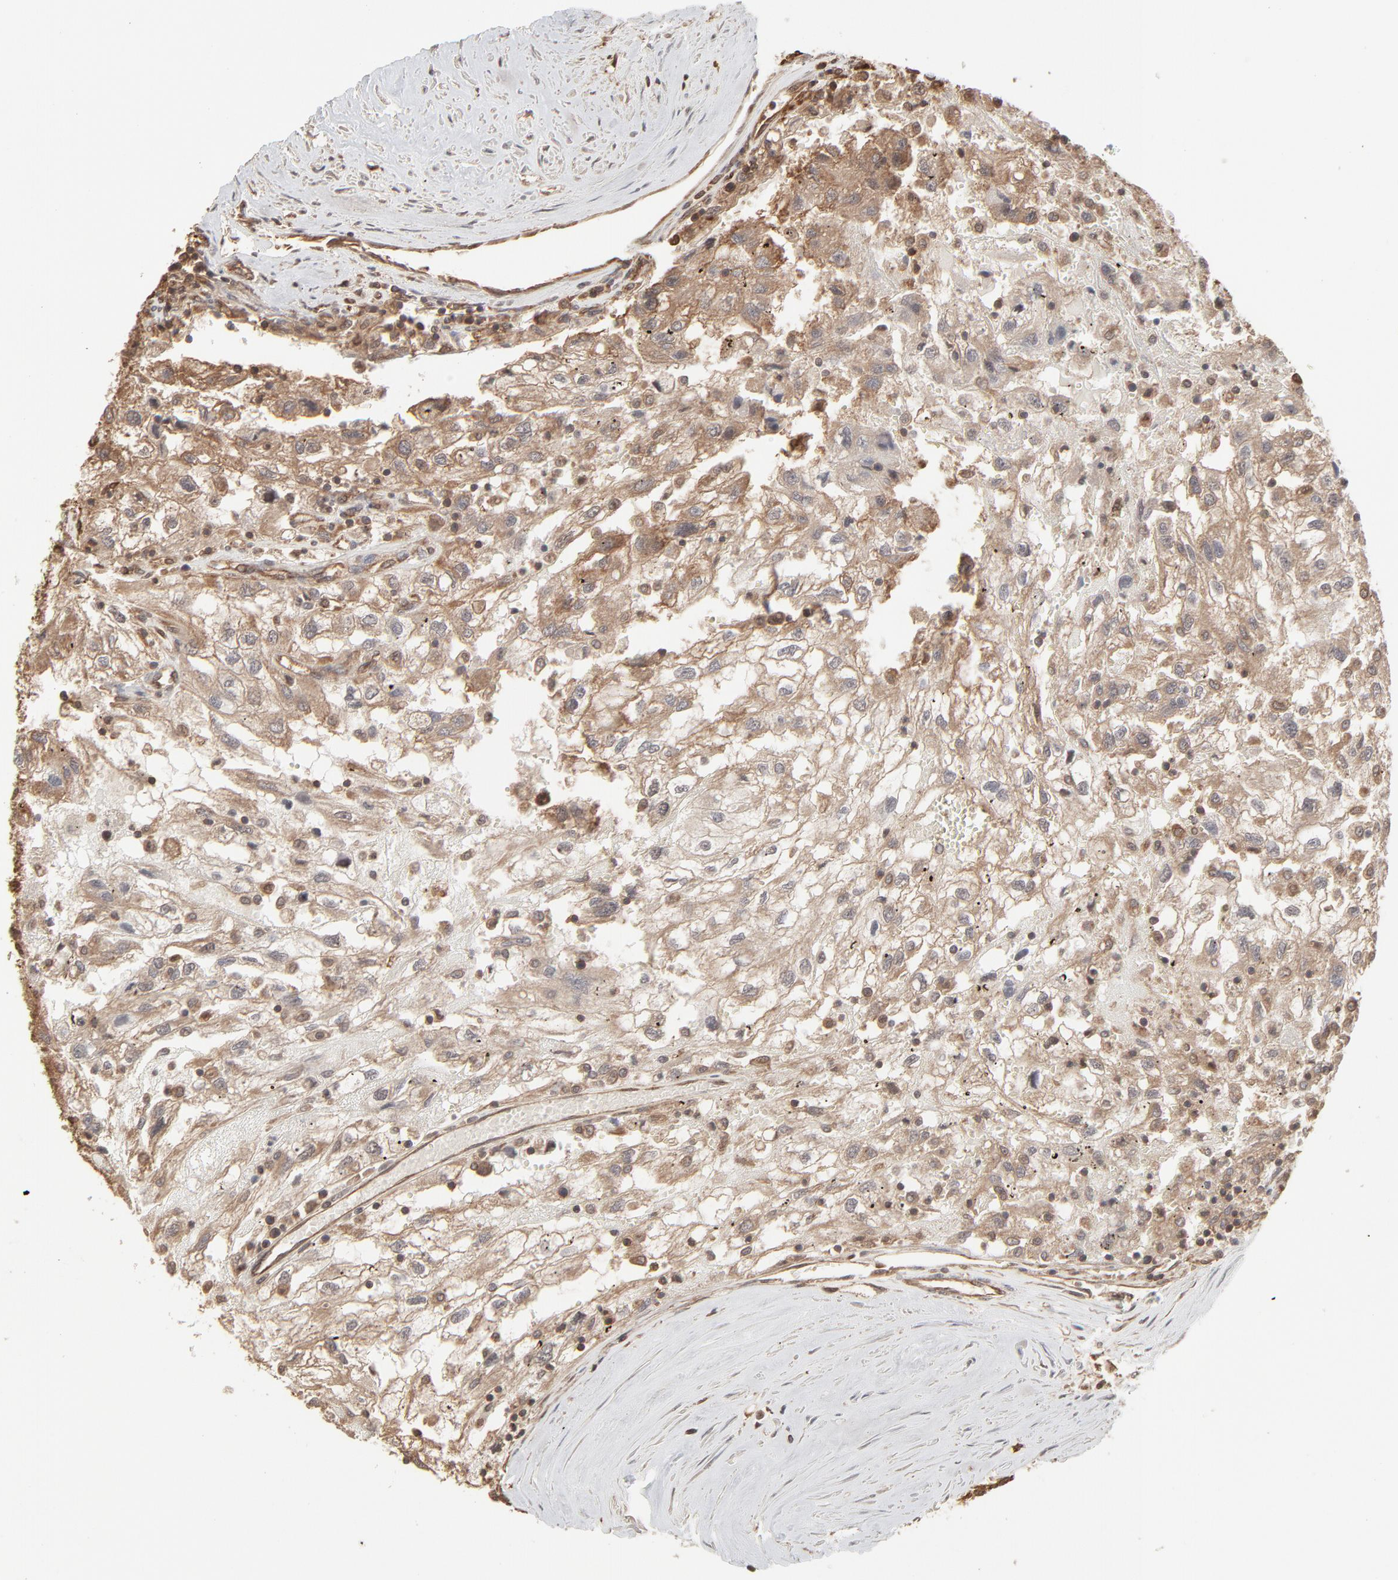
{"staining": {"intensity": "moderate", "quantity": ">75%", "location": "cytoplasmic/membranous"}, "tissue": "renal cancer", "cell_type": "Tumor cells", "image_type": "cancer", "snomed": [{"axis": "morphology", "description": "Normal tissue, NOS"}, {"axis": "morphology", "description": "Adenocarcinoma, NOS"}, {"axis": "topography", "description": "Kidney"}], "caption": "Protein analysis of renal cancer (adenocarcinoma) tissue displays moderate cytoplasmic/membranous expression in approximately >75% of tumor cells. The staining was performed using DAB (3,3'-diaminobenzidine), with brown indicating positive protein expression. Nuclei are stained blue with hematoxylin.", "gene": "PPP2CA", "patient": {"sex": "male", "age": 71}}